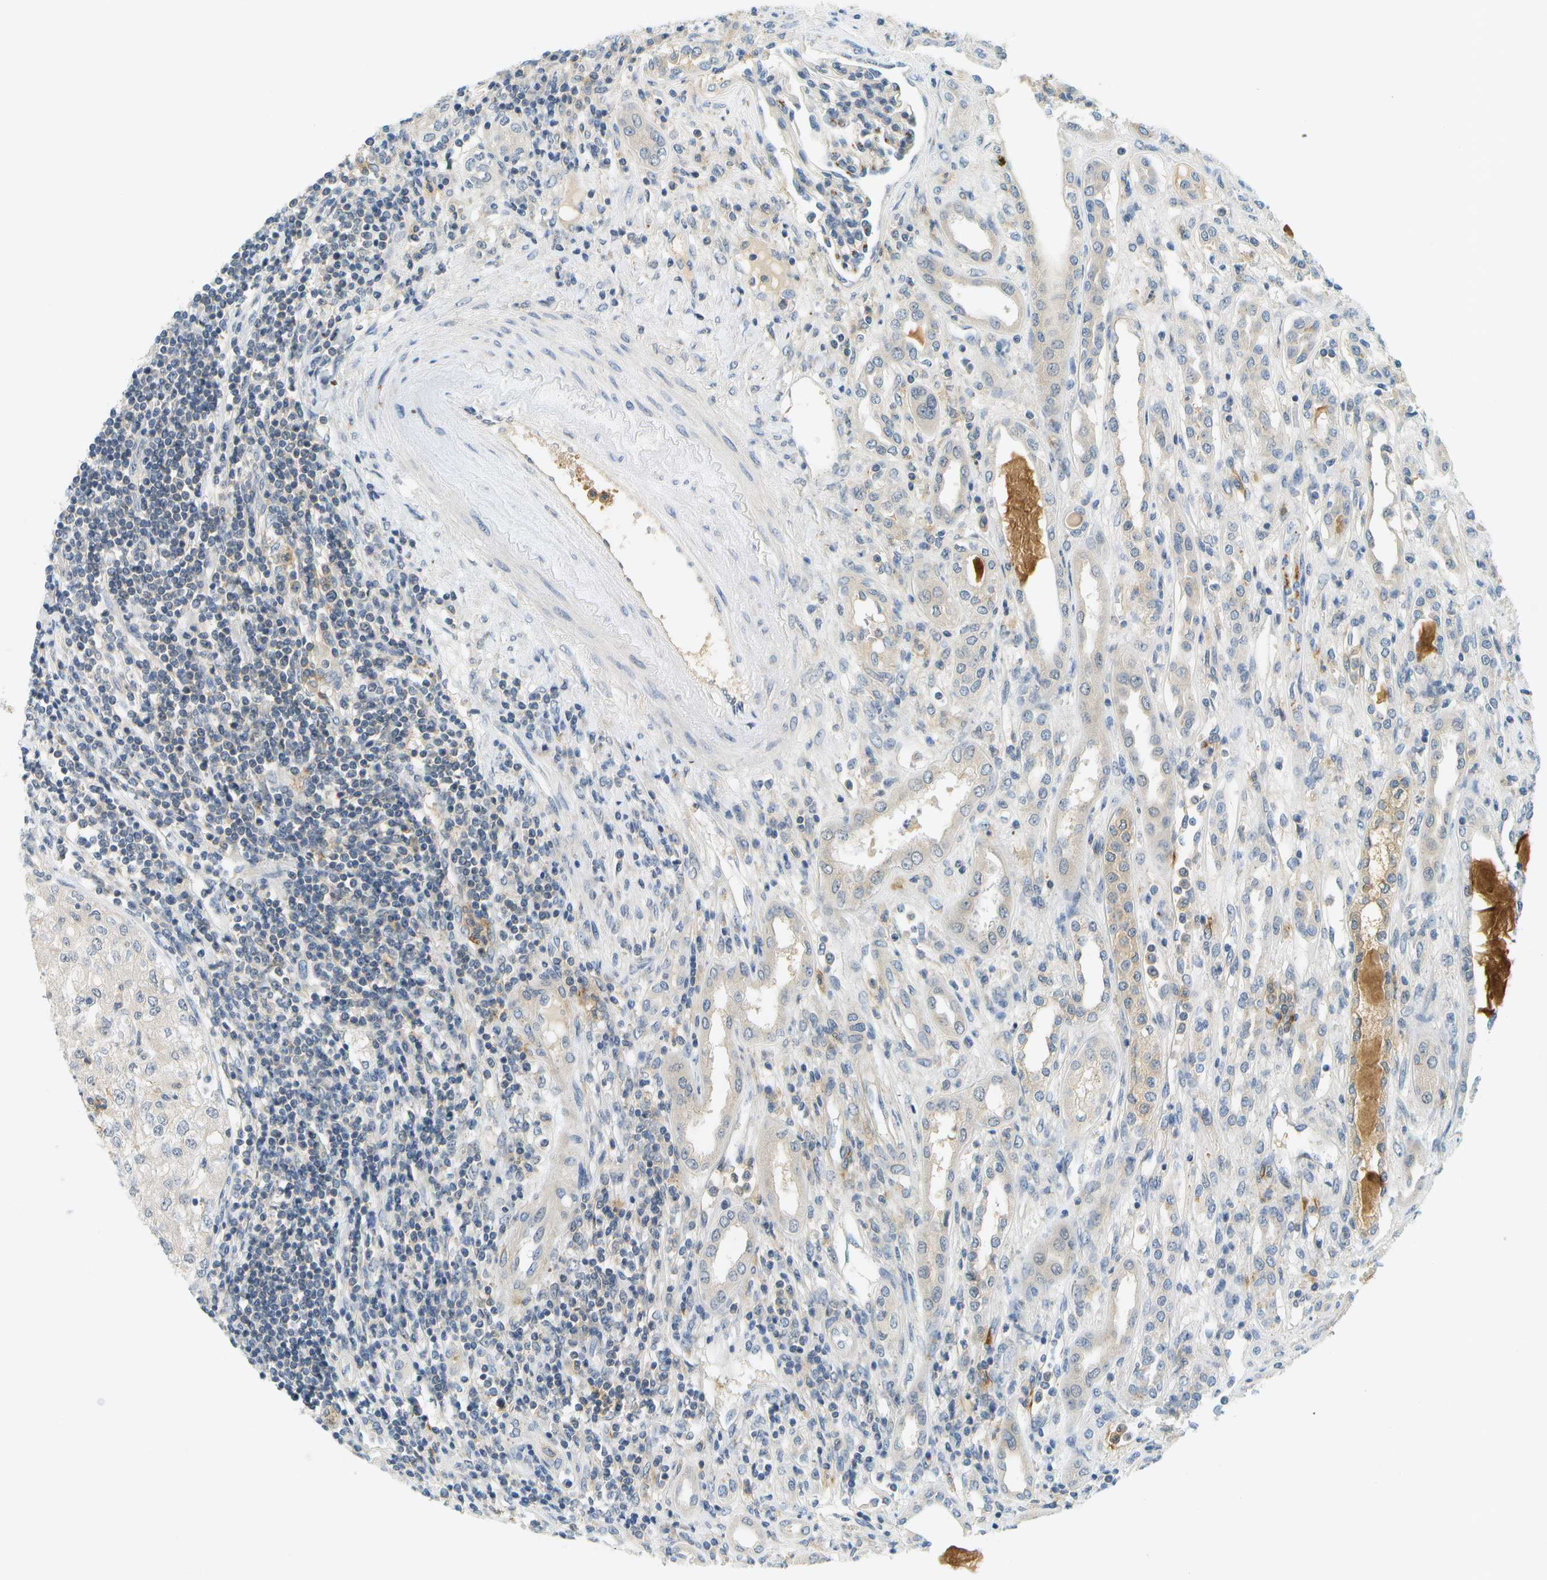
{"staining": {"intensity": "weak", "quantity": "<25%", "location": "cytoplasmic/membranous"}, "tissue": "renal cancer", "cell_type": "Tumor cells", "image_type": "cancer", "snomed": [{"axis": "morphology", "description": "Adenocarcinoma, NOS"}, {"axis": "topography", "description": "Kidney"}], "caption": "Immunohistochemistry of renal adenocarcinoma exhibits no expression in tumor cells.", "gene": "RASGRP2", "patient": {"sex": "female", "age": 54}}